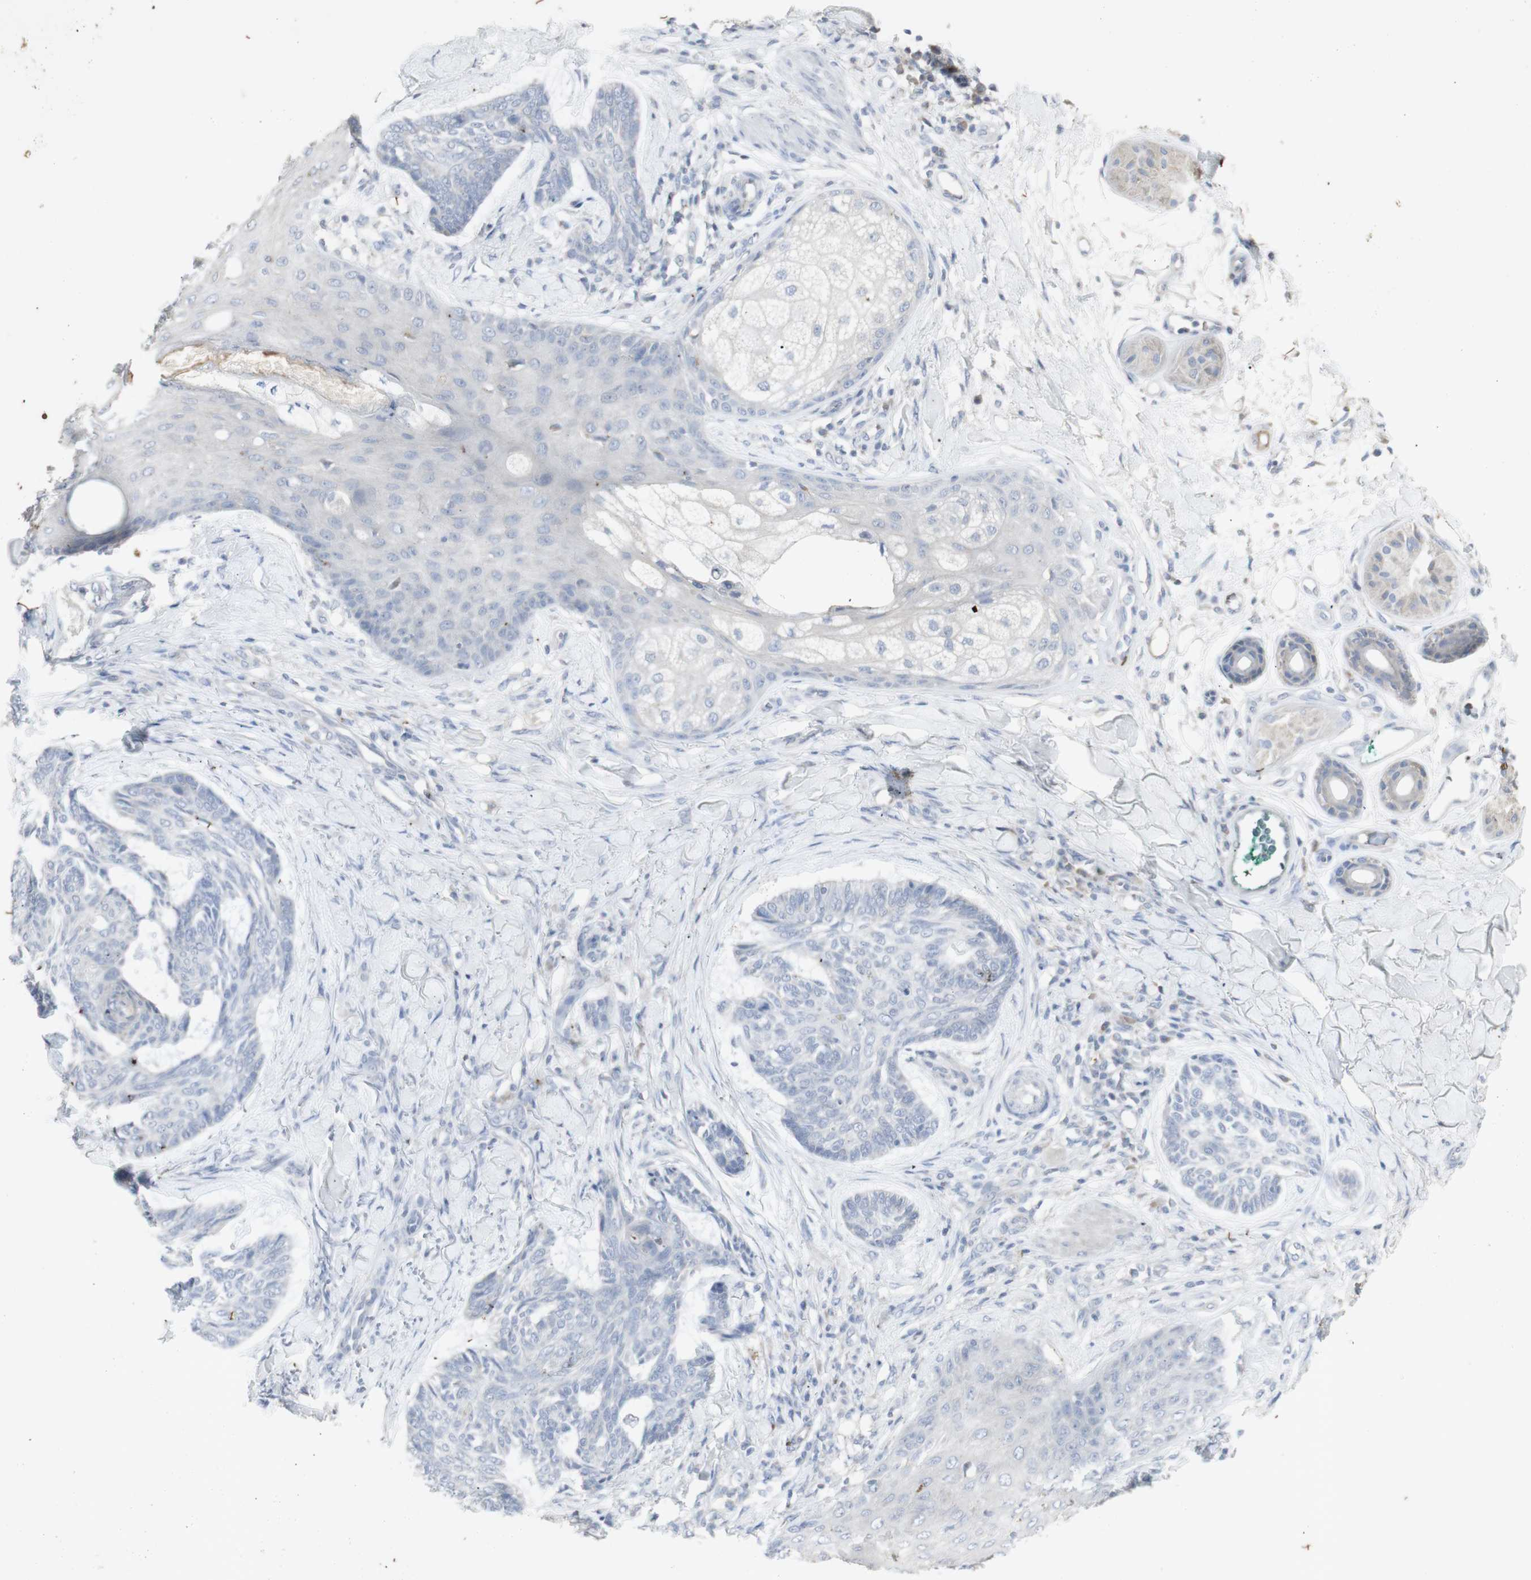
{"staining": {"intensity": "negative", "quantity": "none", "location": "none"}, "tissue": "skin cancer", "cell_type": "Tumor cells", "image_type": "cancer", "snomed": [{"axis": "morphology", "description": "Basal cell carcinoma"}, {"axis": "topography", "description": "Skin"}], "caption": "This is a micrograph of immunohistochemistry staining of skin cancer, which shows no expression in tumor cells.", "gene": "INS", "patient": {"sex": "male", "age": 43}}